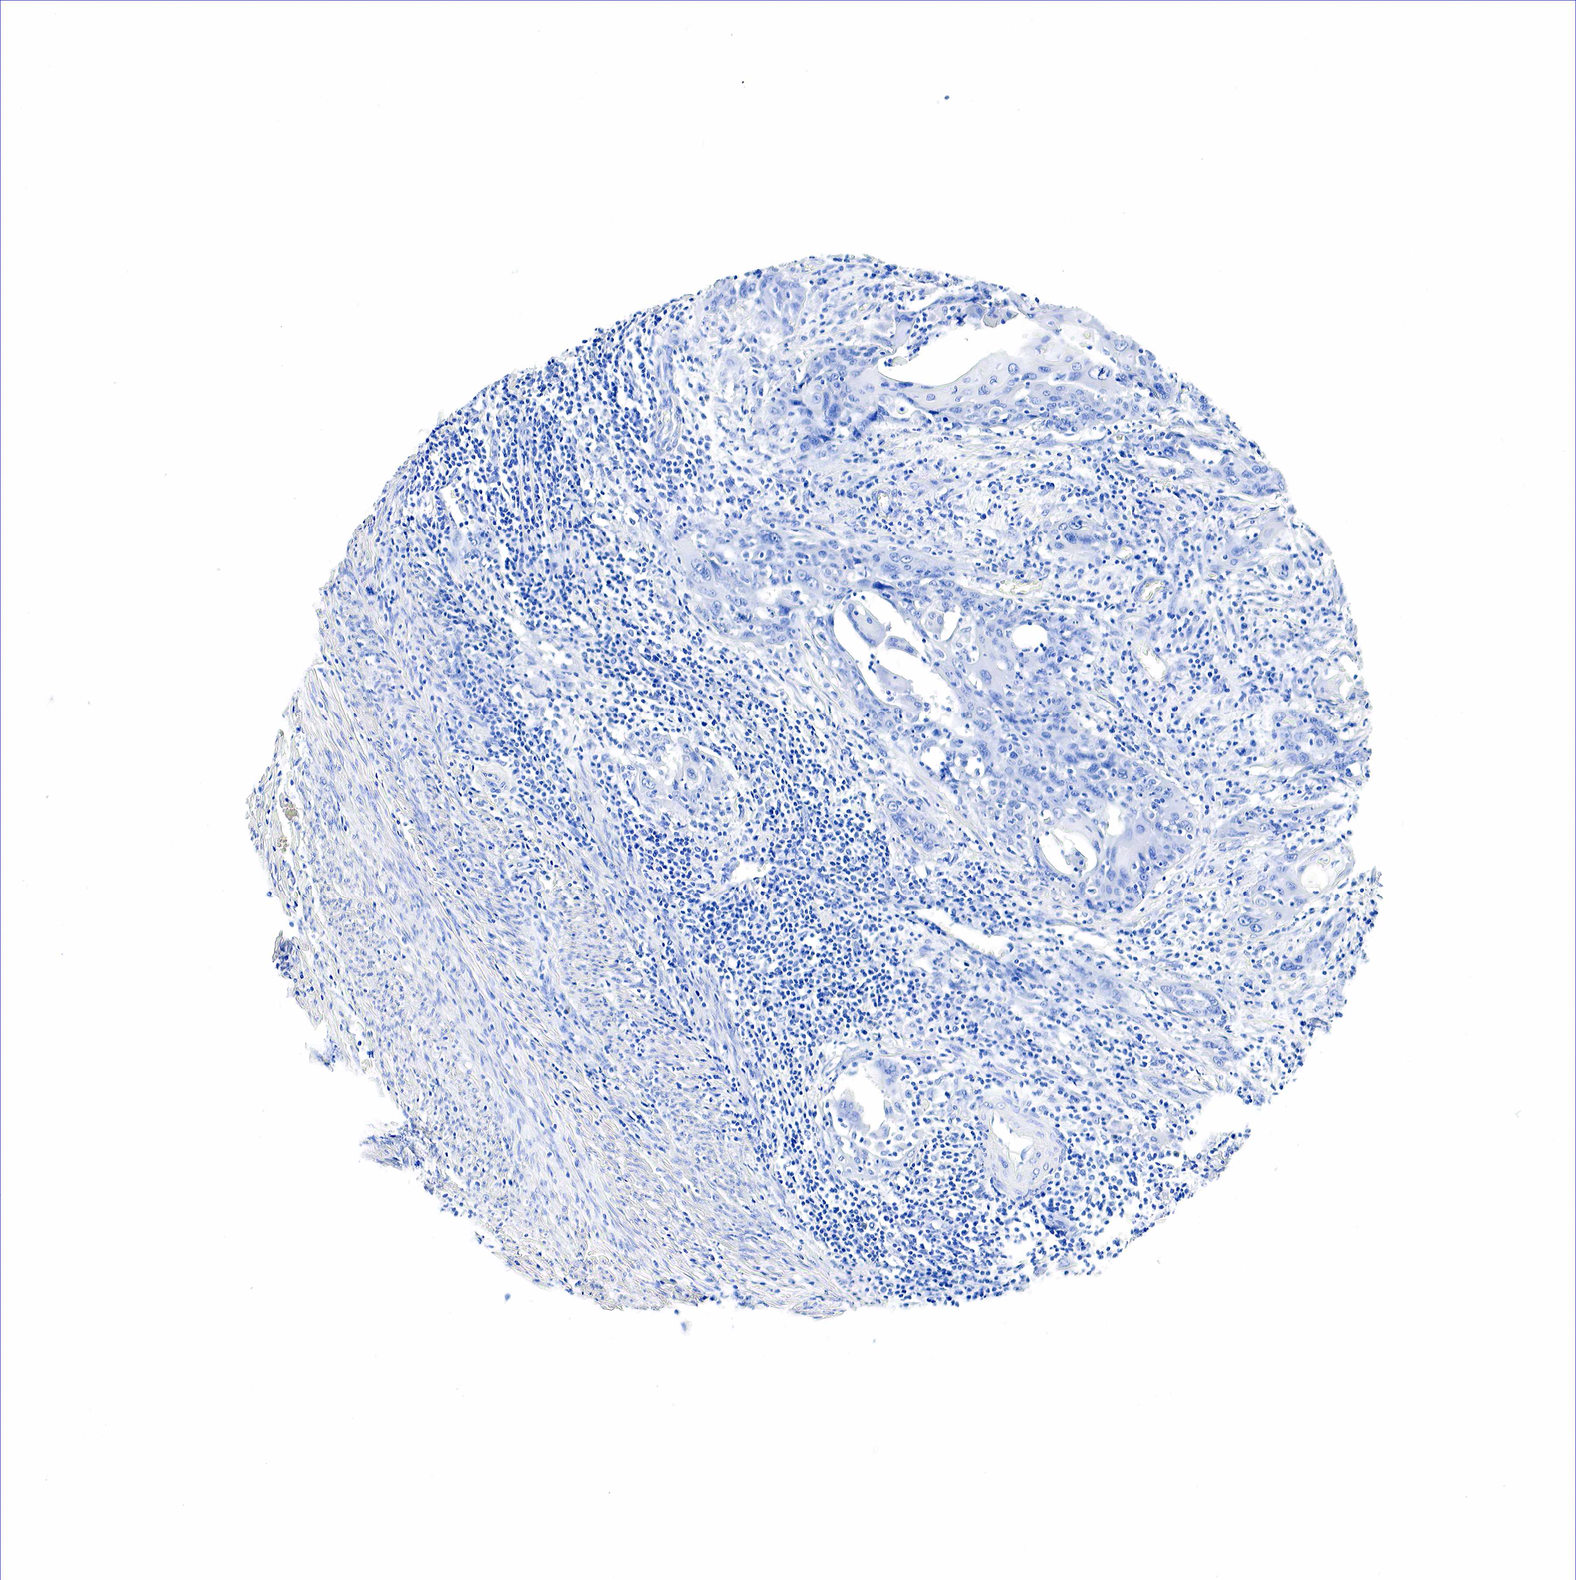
{"staining": {"intensity": "negative", "quantity": "none", "location": "none"}, "tissue": "cervical cancer", "cell_type": "Tumor cells", "image_type": "cancer", "snomed": [{"axis": "morphology", "description": "Squamous cell carcinoma, NOS"}, {"axis": "topography", "description": "Cervix"}], "caption": "Tumor cells are negative for protein expression in human cervical cancer (squamous cell carcinoma). The staining is performed using DAB brown chromogen with nuclei counter-stained in using hematoxylin.", "gene": "ACP3", "patient": {"sex": "female", "age": 54}}